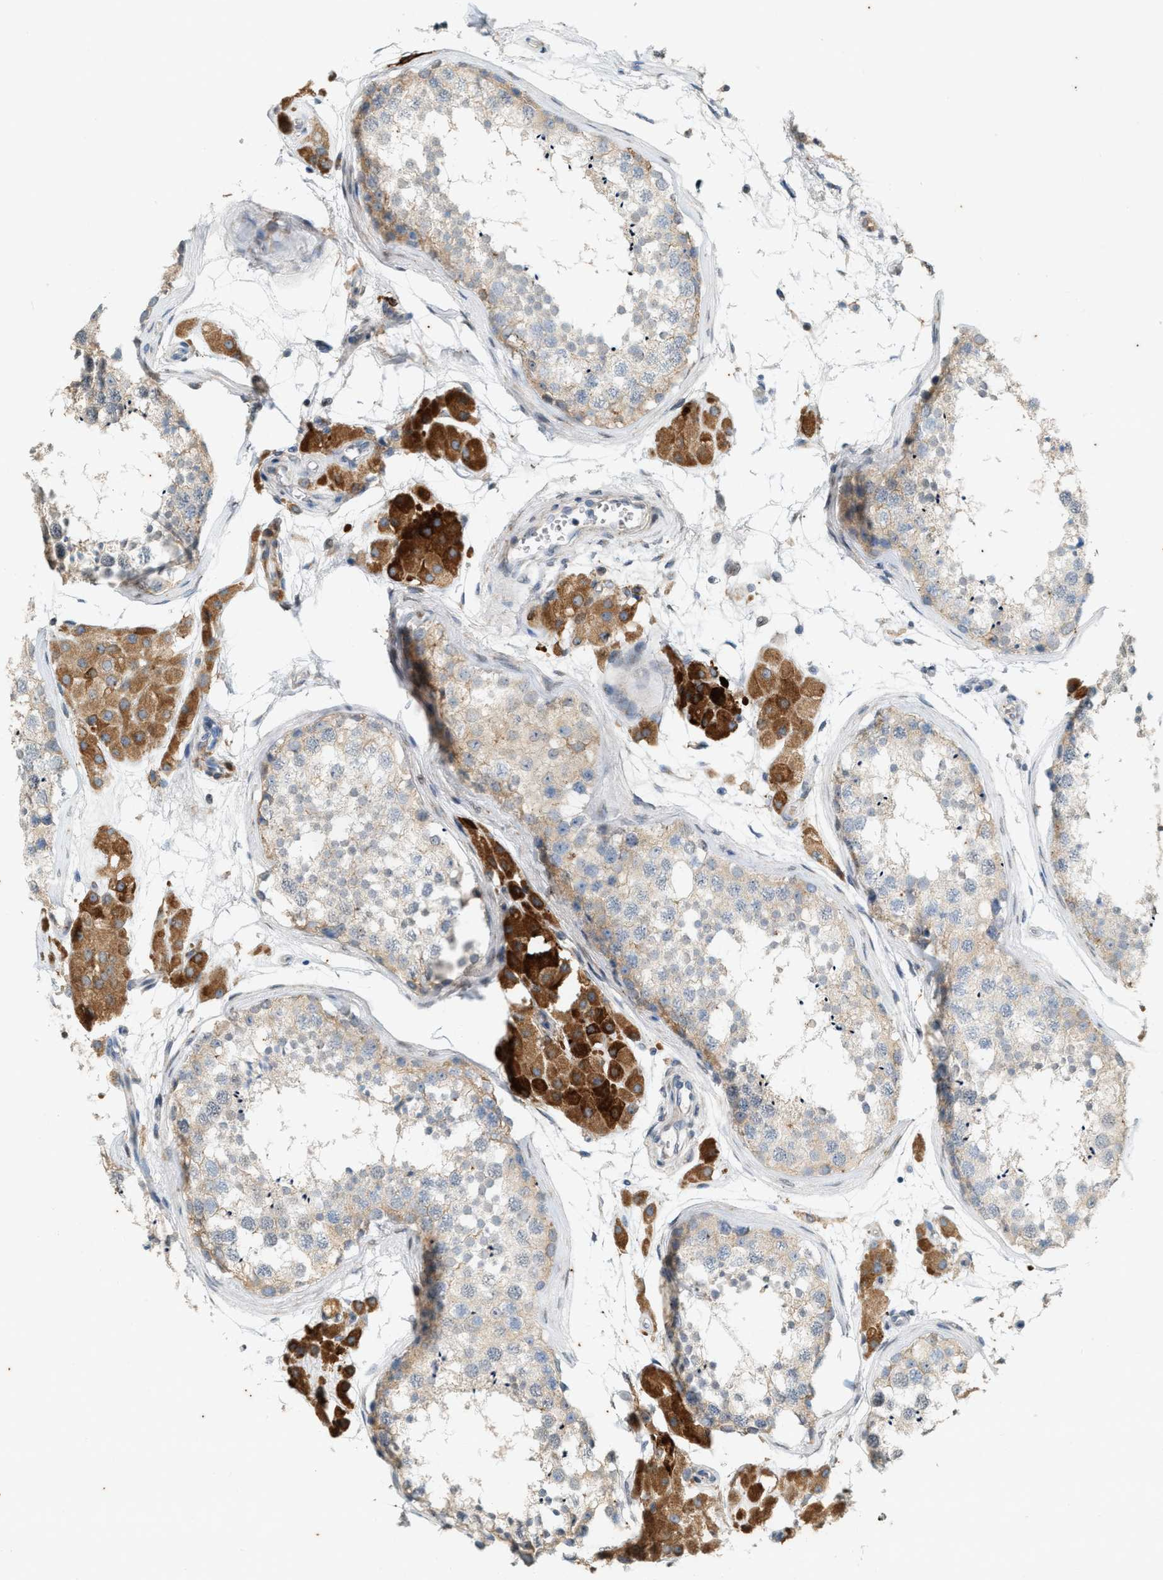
{"staining": {"intensity": "weak", "quantity": "25%-75%", "location": "cytoplasmic/membranous"}, "tissue": "testis", "cell_type": "Cells in seminiferous ducts", "image_type": "normal", "snomed": [{"axis": "morphology", "description": "Normal tissue, NOS"}, {"axis": "topography", "description": "Testis"}], "caption": "IHC (DAB (3,3'-diaminobenzidine)) staining of normal human testis demonstrates weak cytoplasmic/membranous protein expression in about 25%-75% of cells in seminiferous ducts.", "gene": "CHPF2", "patient": {"sex": "male", "age": 56}}